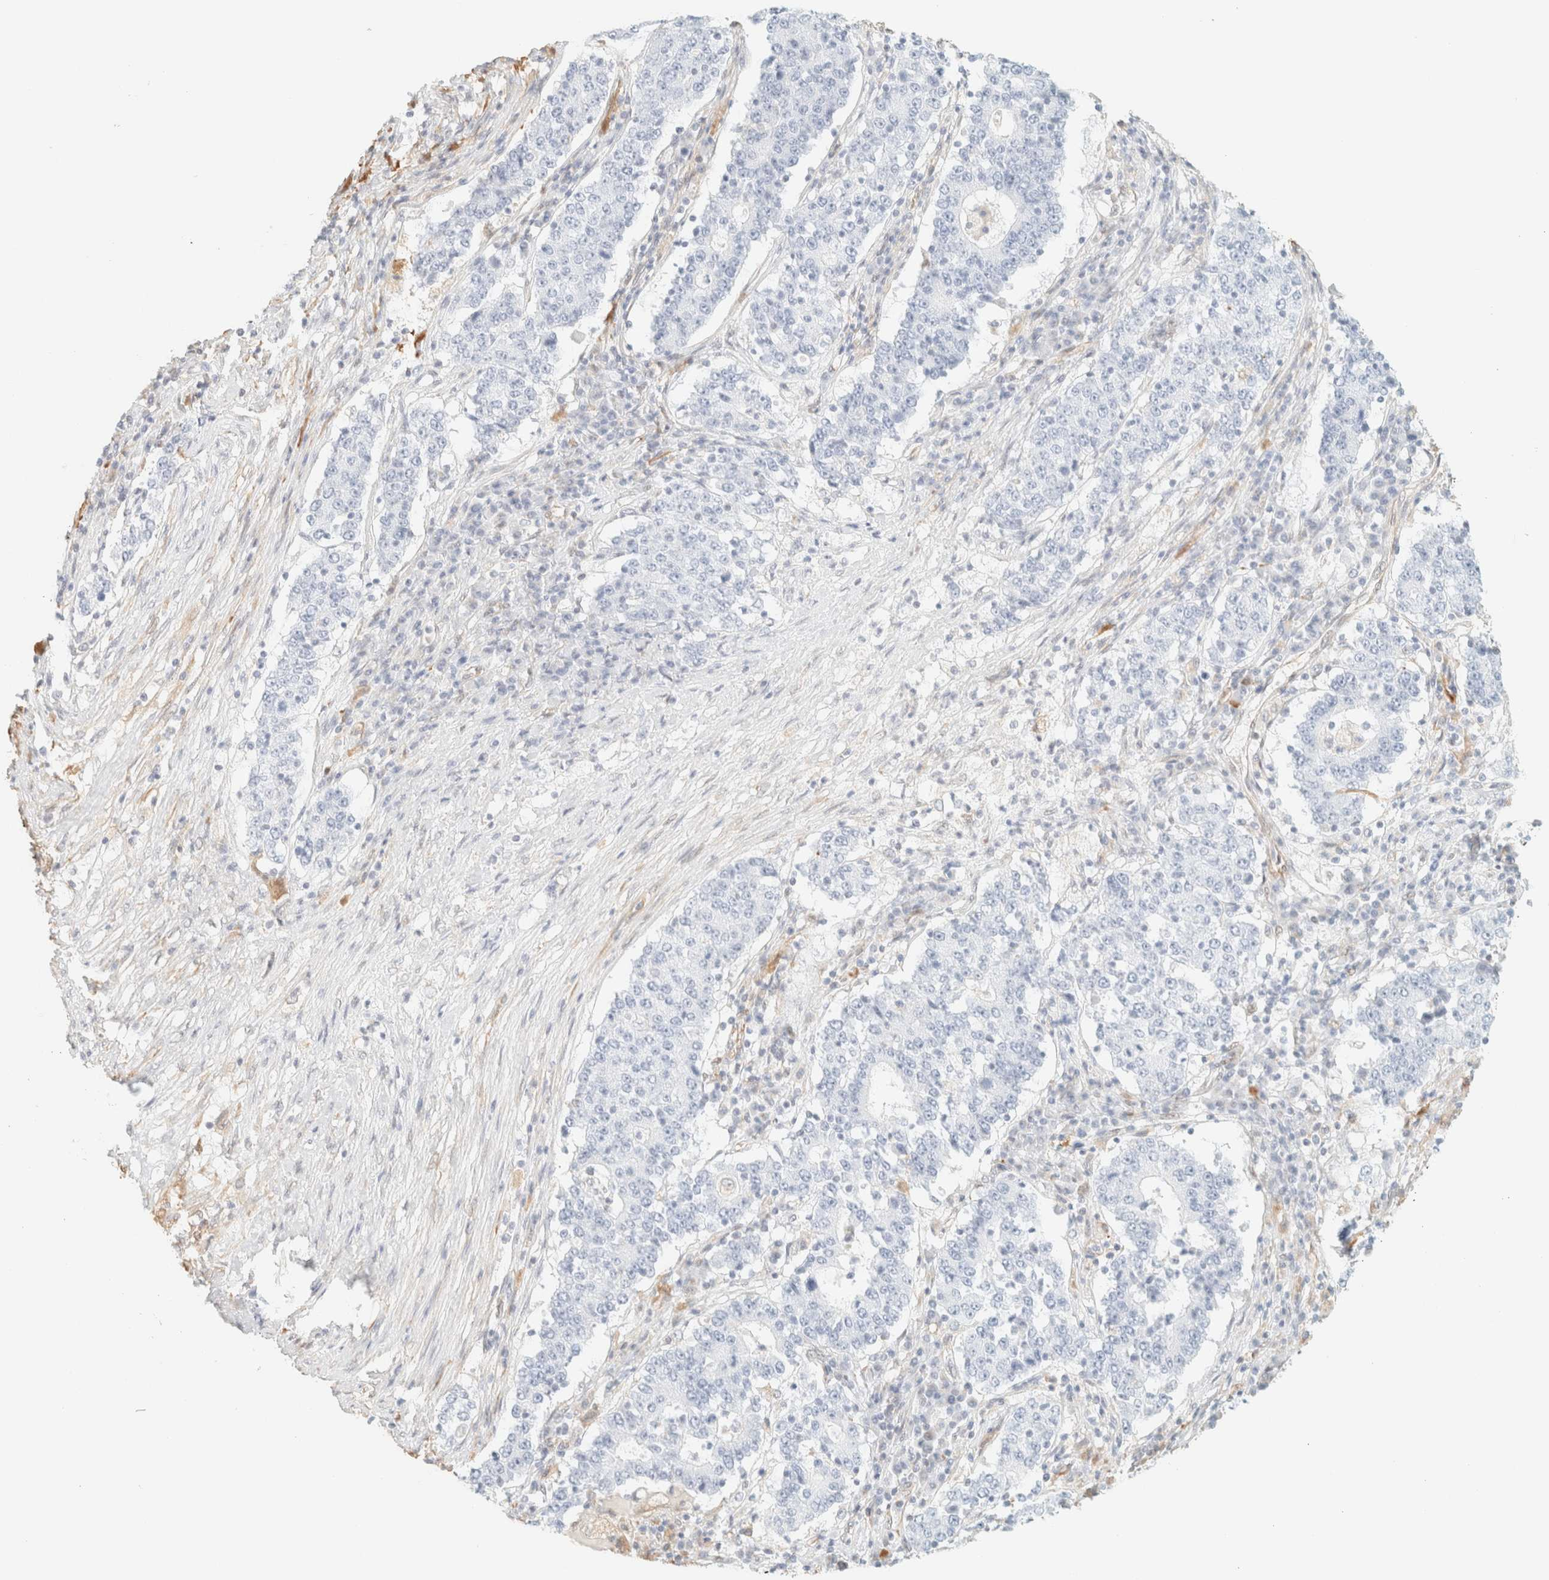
{"staining": {"intensity": "negative", "quantity": "none", "location": "none"}, "tissue": "stomach cancer", "cell_type": "Tumor cells", "image_type": "cancer", "snomed": [{"axis": "morphology", "description": "Adenocarcinoma, NOS"}, {"axis": "topography", "description": "Stomach"}], "caption": "A photomicrograph of stomach cancer stained for a protein reveals no brown staining in tumor cells.", "gene": "ZSCAN18", "patient": {"sex": "male", "age": 59}}